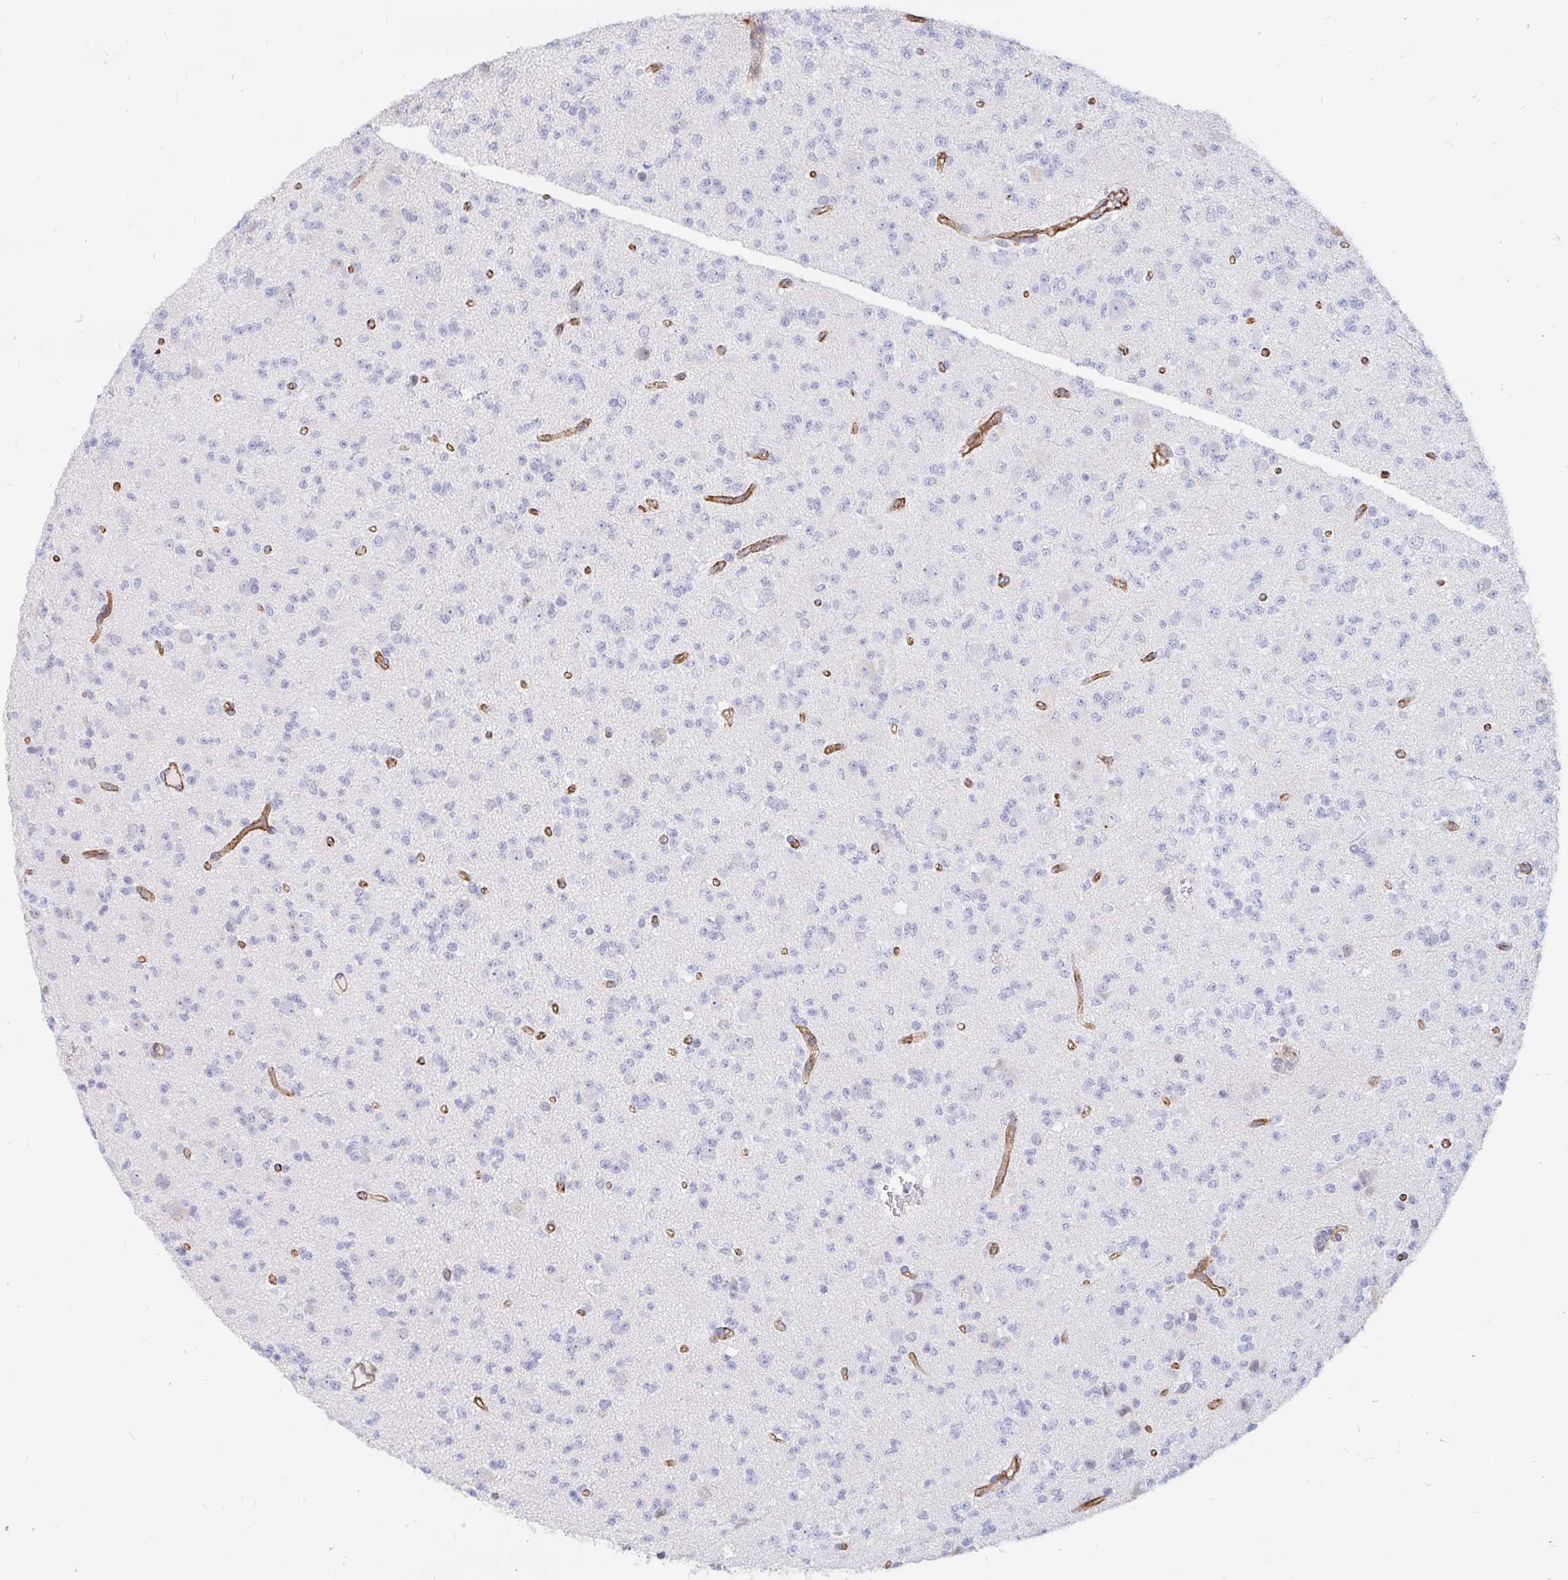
{"staining": {"intensity": "negative", "quantity": "none", "location": "none"}, "tissue": "glioma", "cell_type": "Tumor cells", "image_type": "cancer", "snomed": [{"axis": "morphology", "description": "Glioma, malignant, High grade"}, {"axis": "topography", "description": "Brain"}], "caption": "Protein analysis of glioma exhibits no significant expression in tumor cells. Nuclei are stained in blue.", "gene": "KCTD19", "patient": {"sex": "male", "age": 36}}